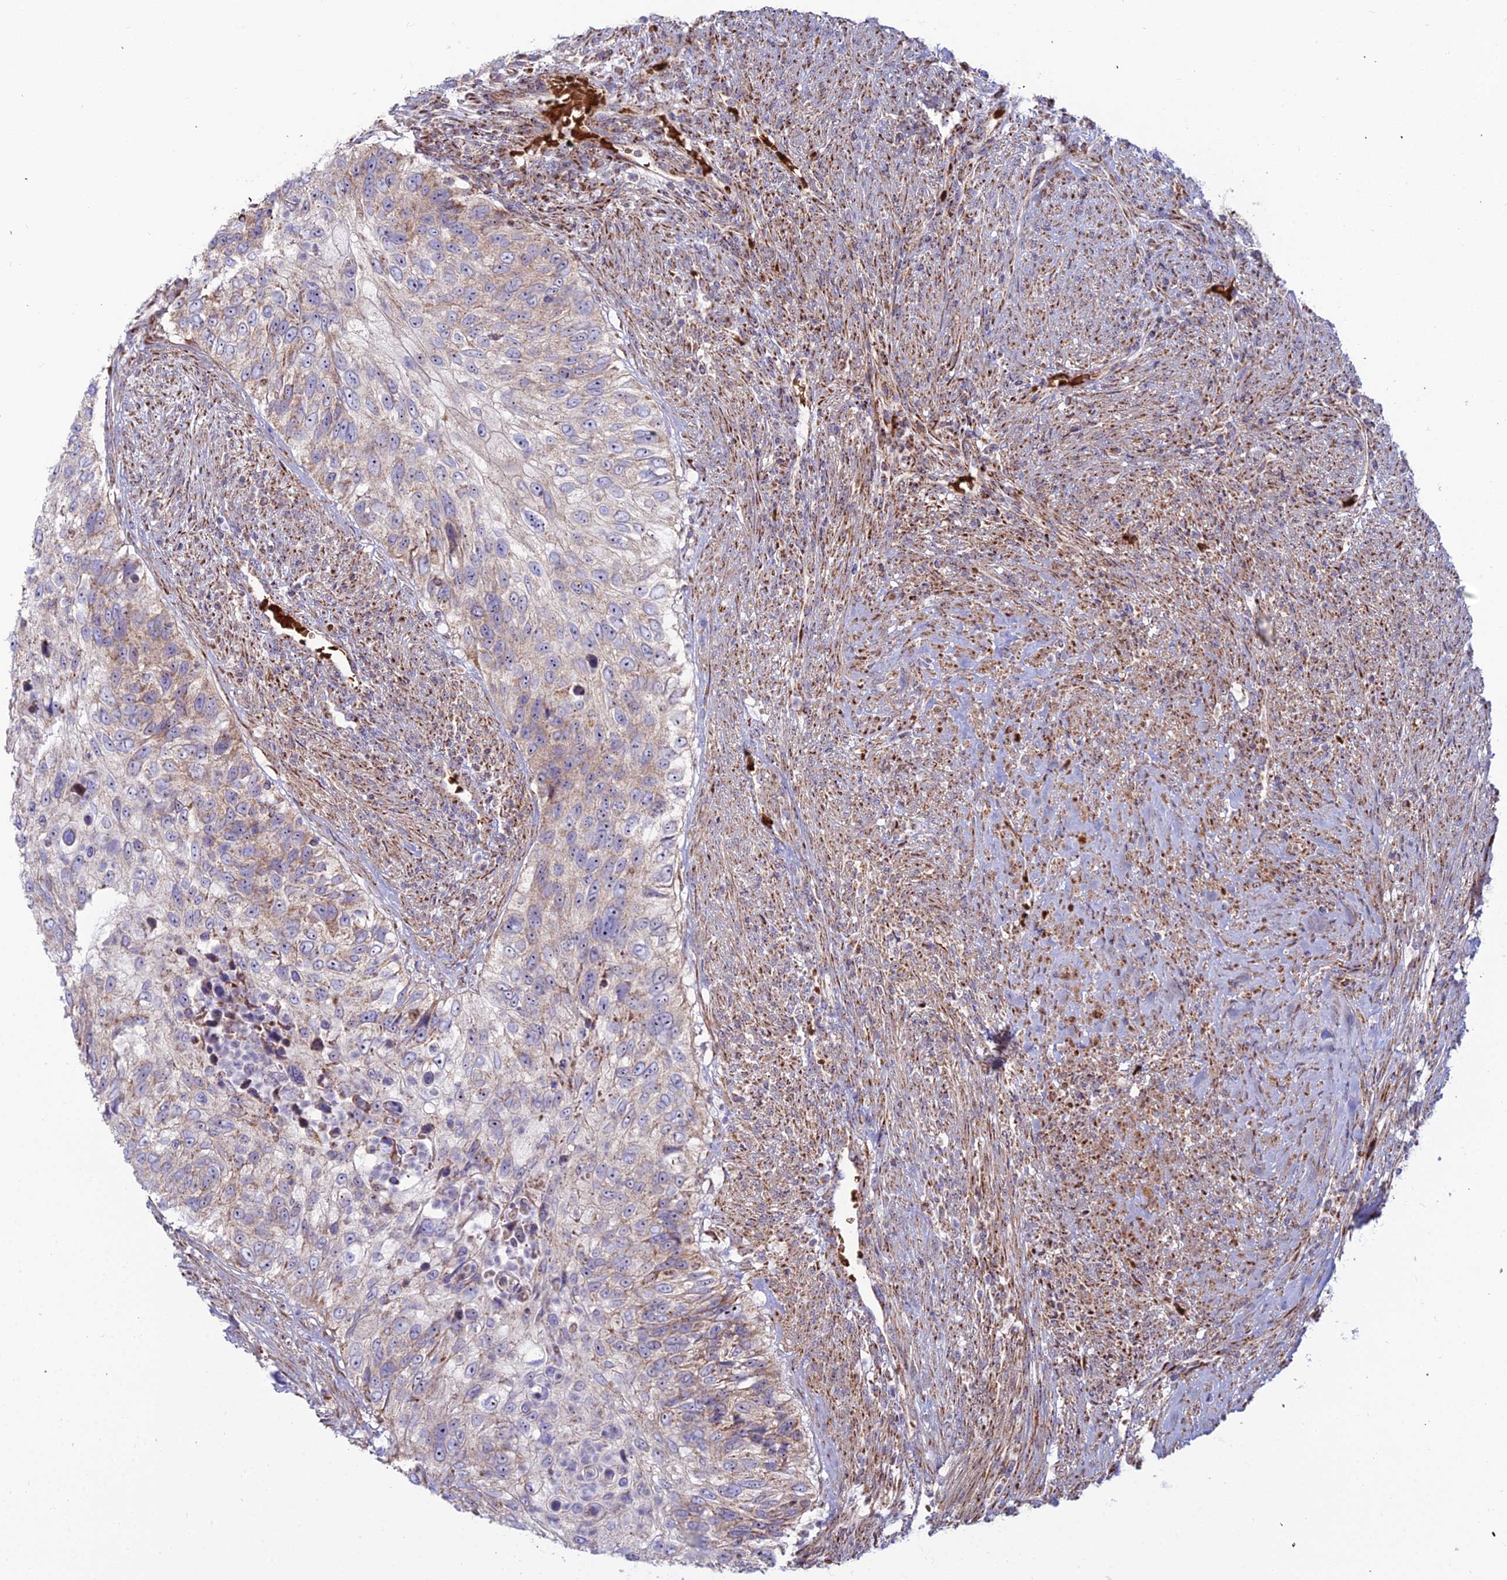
{"staining": {"intensity": "weak", "quantity": "25%-75%", "location": "cytoplasmic/membranous"}, "tissue": "urothelial cancer", "cell_type": "Tumor cells", "image_type": "cancer", "snomed": [{"axis": "morphology", "description": "Urothelial carcinoma, High grade"}, {"axis": "topography", "description": "Urinary bladder"}], "caption": "Protein staining displays weak cytoplasmic/membranous expression in about 25%-75% of tumor cells in urothelial carcinoma (high-grade).", "gene": "SLC35F4", "patient": {"sex": "female", "age": 60}}